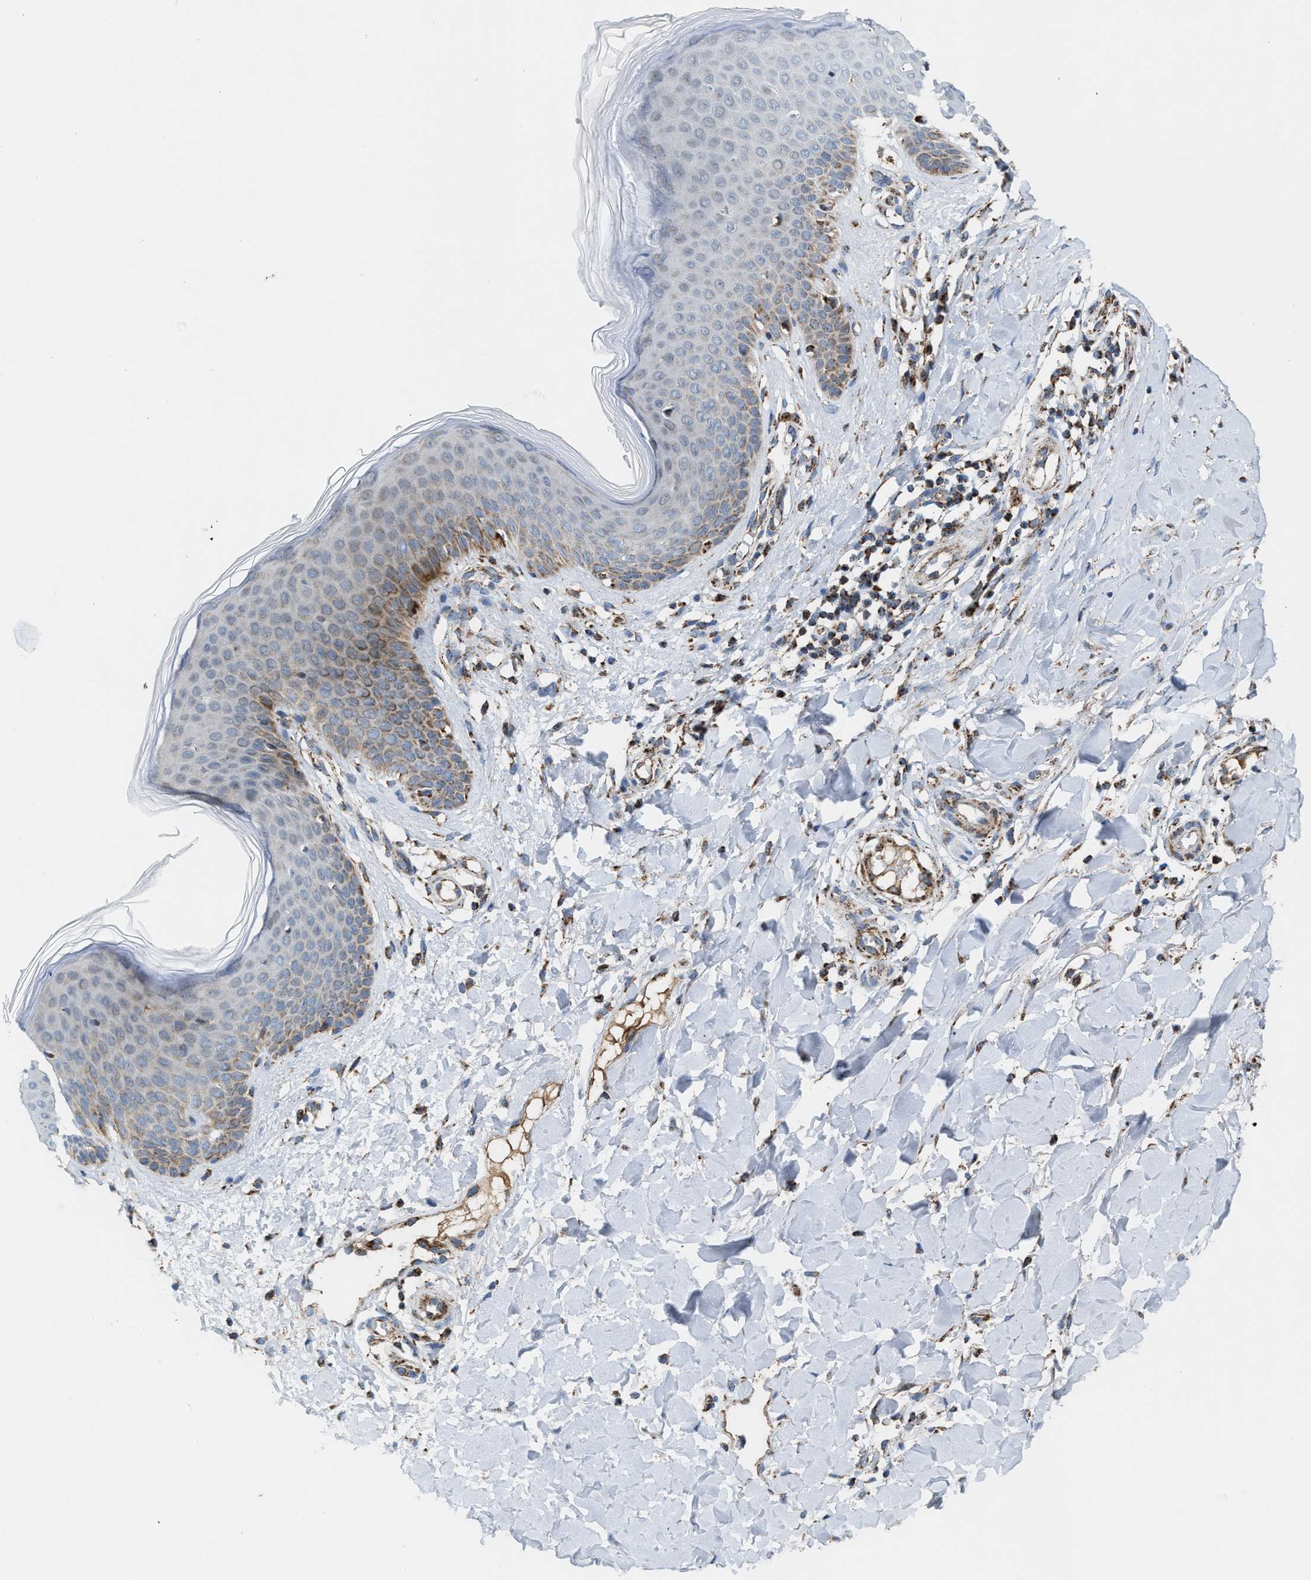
{"staining": {"intensity": "strong", "quantity": "25%-75%", "location": "cytoplasmic/membranous"}, "tissue": "skin", "cell_type": "Fibroblasts", "image_type": "normal", "snomed": [{"axis": "morphology", "description": "Normal tissue, NOS"}, {"axis": "topography", "description": "Skin"}], "caption": "Protein expression analysis of benign skin shows strong cytoplasmic/membranous expression in approximately 25%-75% of fibroblasts.", "gene": "PMPCA", "patient": {"sex": "male", "age": 41}}